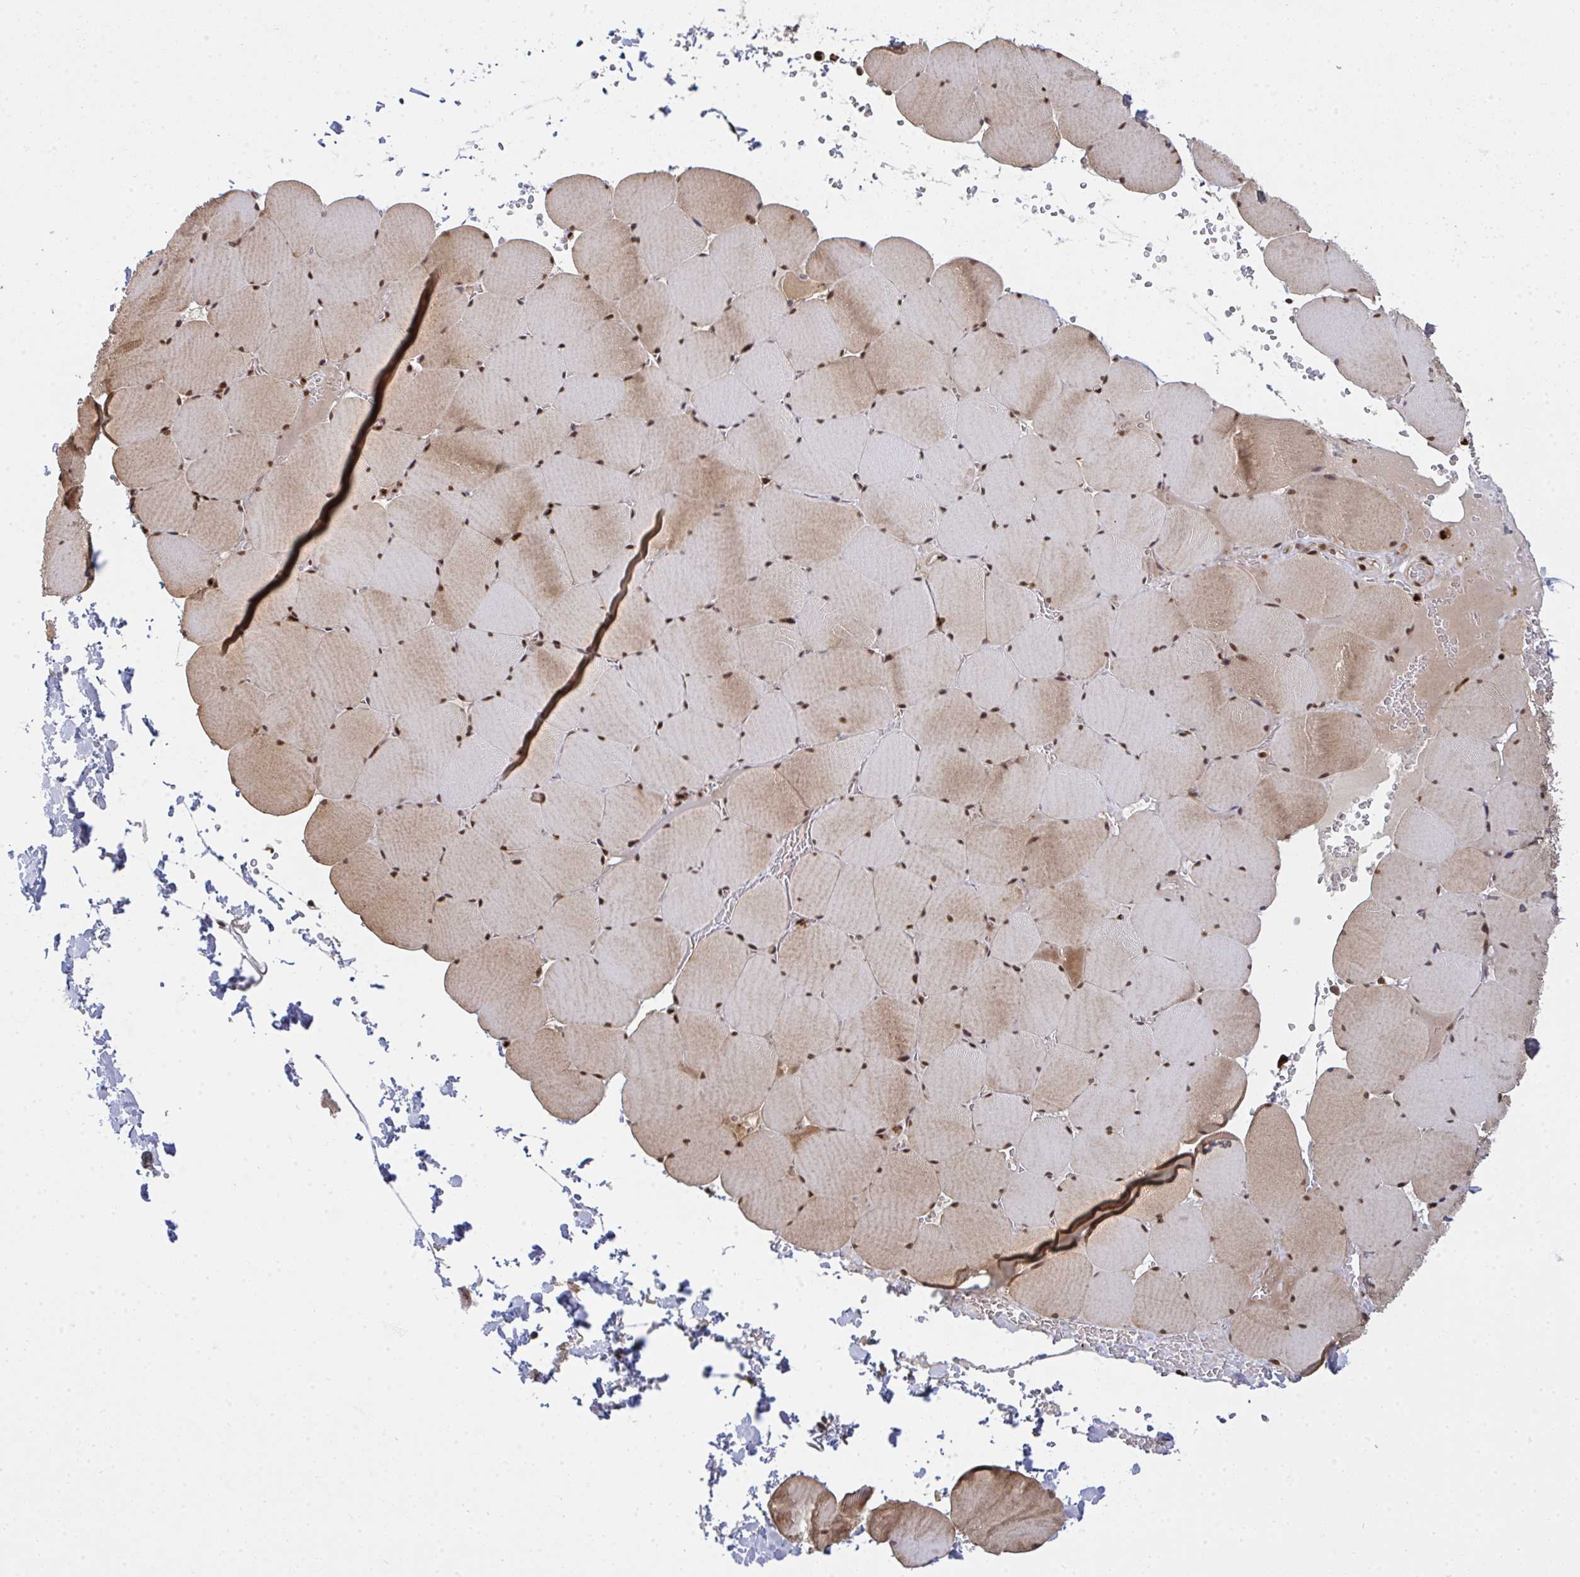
{"staining": {"intensity": "moderate", "quantity": ">75%", "location": "cytoplasmic/membranous,nuclear"}, "tissue": "skeletal muscle", "cell_type": "Myocytes", "image_type": "normal", "snomed": [{"axis": "morphology", "description": "Normal tissue, NOS"}, {"axis": "topography", "description": "Skeletal muscle"}, {"axis": "topography", "description": "Head-Neck"}], "caption": "Immunohistochemistry image of benign skeletal muscle stained for a protein (brown), which demonstrates medium levels of moderate cytoplasmic/membranous,nuclear staining in about >75% of myocytes.", "gene": "UXT", "patient": {"sex": "male", "age": 66}}